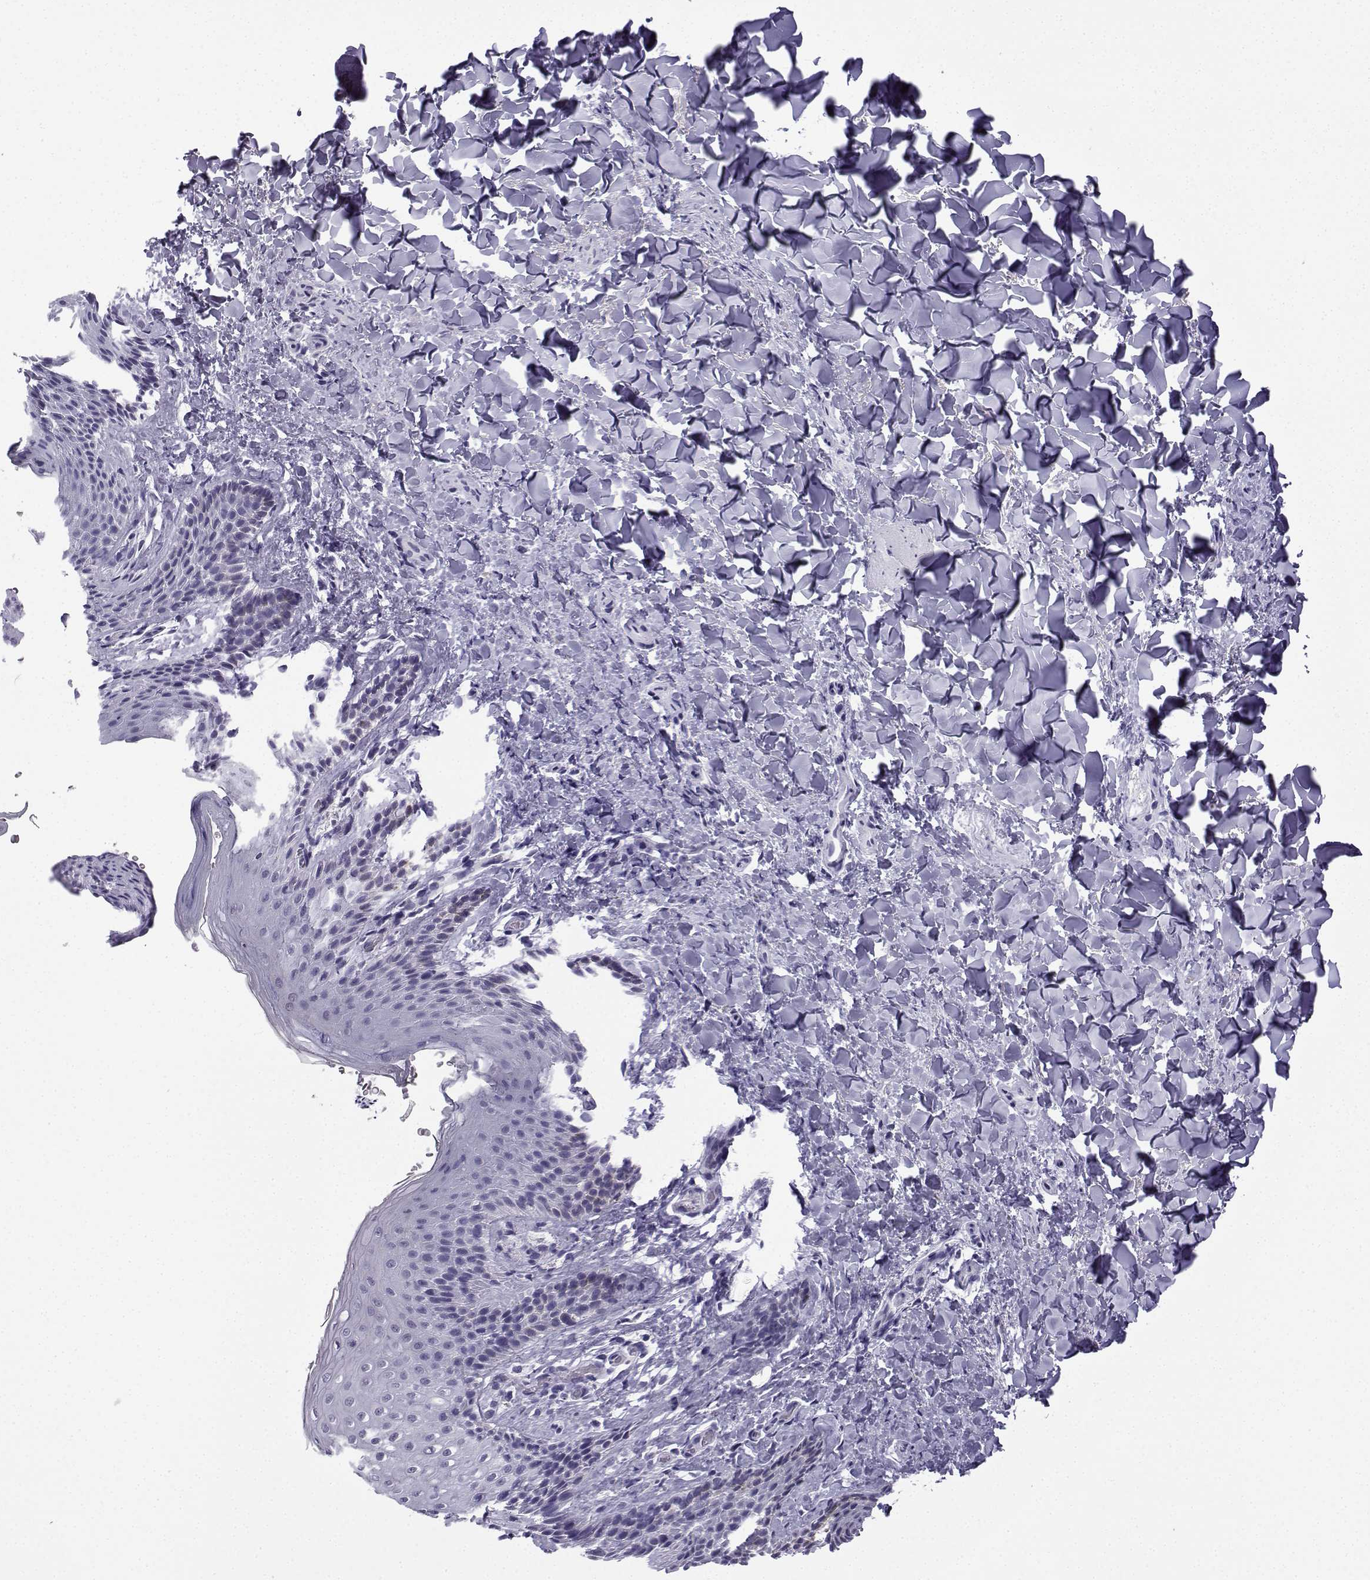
{"staining": {"intensity": "negative", "quantity": "none", "location": "none"}, "tissue": "skin", "cell_type": "Epidermal cells", "image_type": "normal", "snomed": [{"axis": "morphology", "description": "Normal tissue, NOS"}, {"axis": "topography", "description": "Anal"}], "caption": "Protein analysis of normal skin exhibits no significant staining in epidermal cells.", "gene": "MRGBP", "patient": {"sex": "male", "age": 36}}